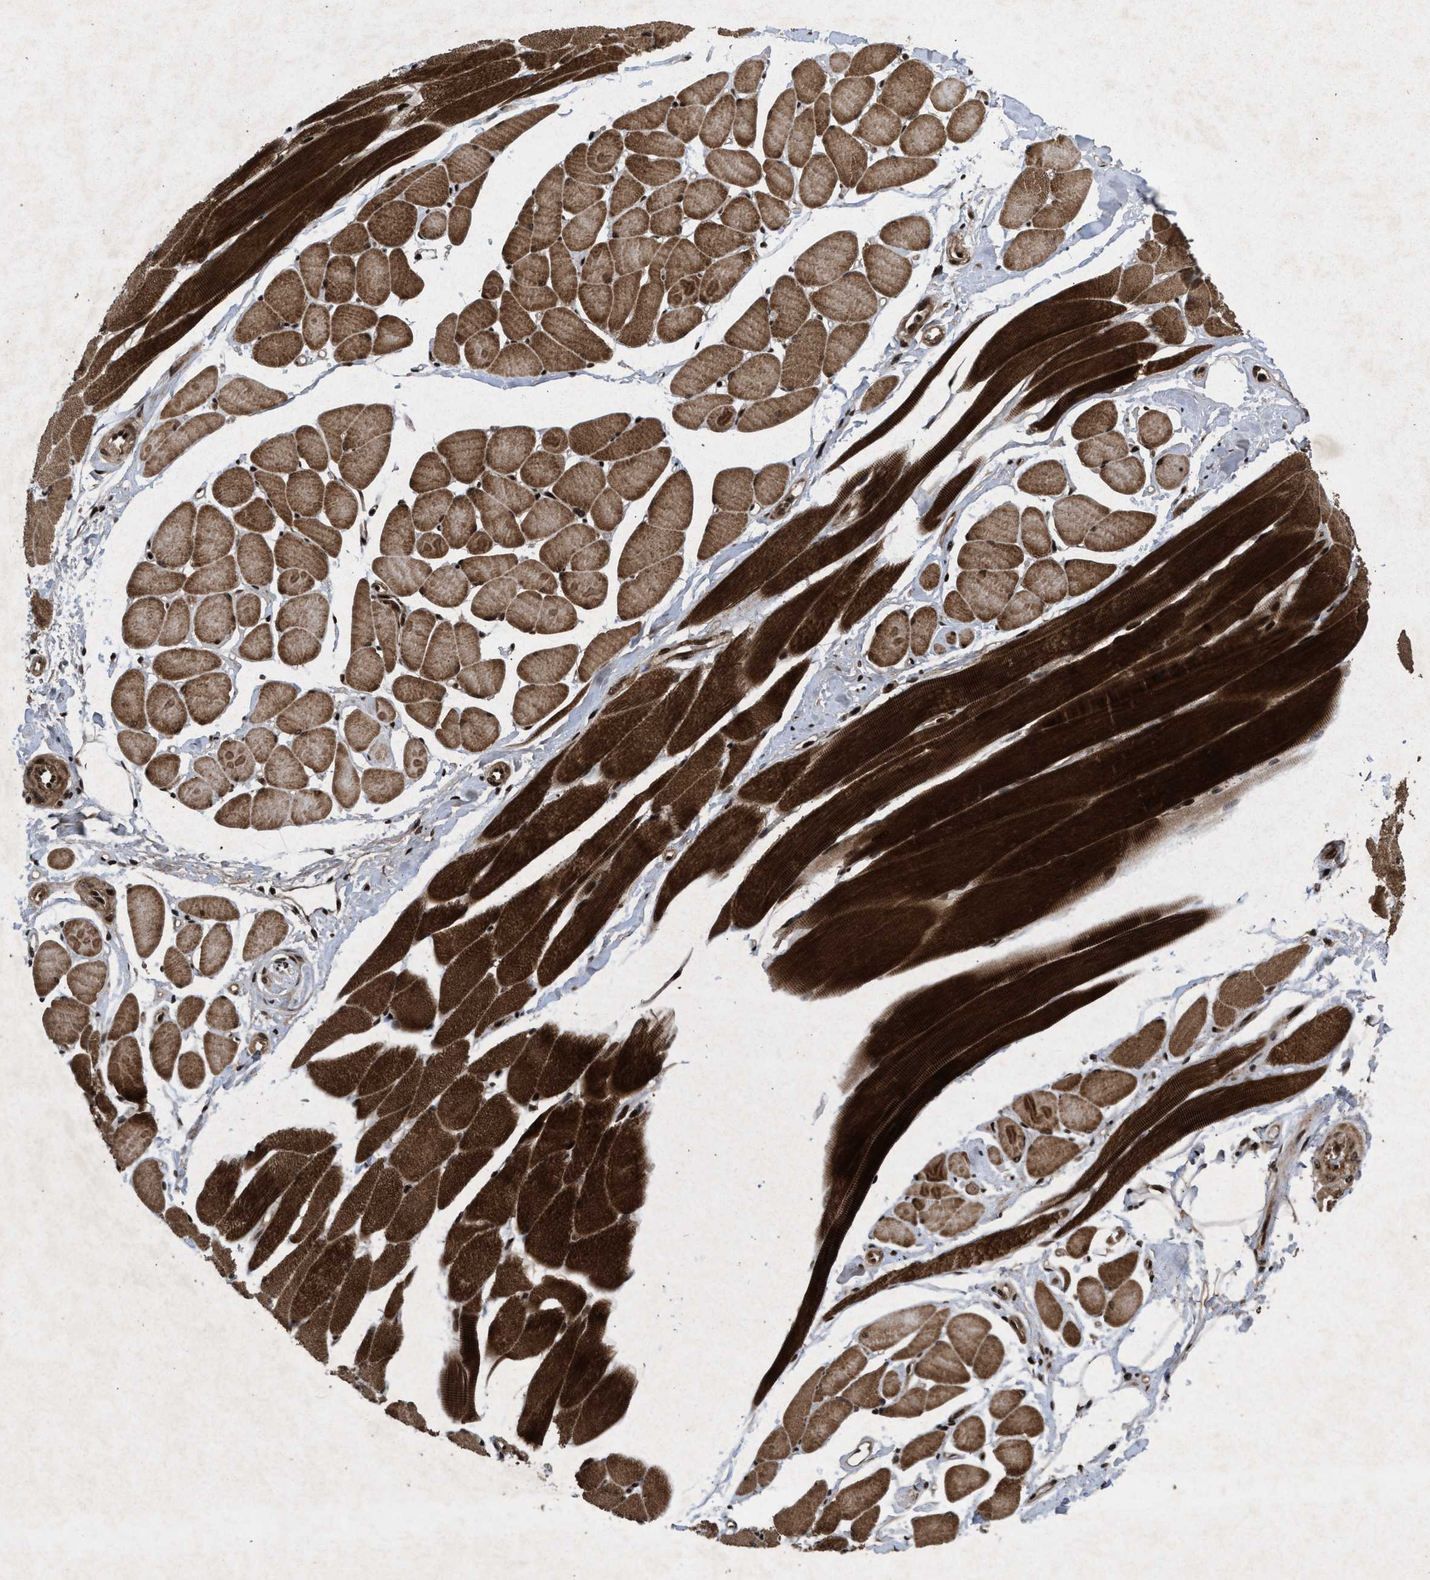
{"staining": {"intensity": "strong", "quantity": ">75%", "location": "cytoplasmic/membranous,nuclear"}, "tissue": "skeletal muscle", "cell_type": "Myocytes", "image_type": "normal", "snomed": [{"axis": "morphology", "description": "Normal tissue, NOS"}, {"axis": "topography", "description": "Skeletal muscle"}, {"axis": "topography", "description": "Peripheral nerve tissue"}], "caption": "High-power microscopy captured an IHC image of normal skeletal muscle, revealing strong cytoplasmic/membranous,nuclear expression in about >75% of myocytes. (IHC, brightfield microscopy, high magnification).", "gene": "WIZ", "patient": {"sex": "female", "age": 84}}